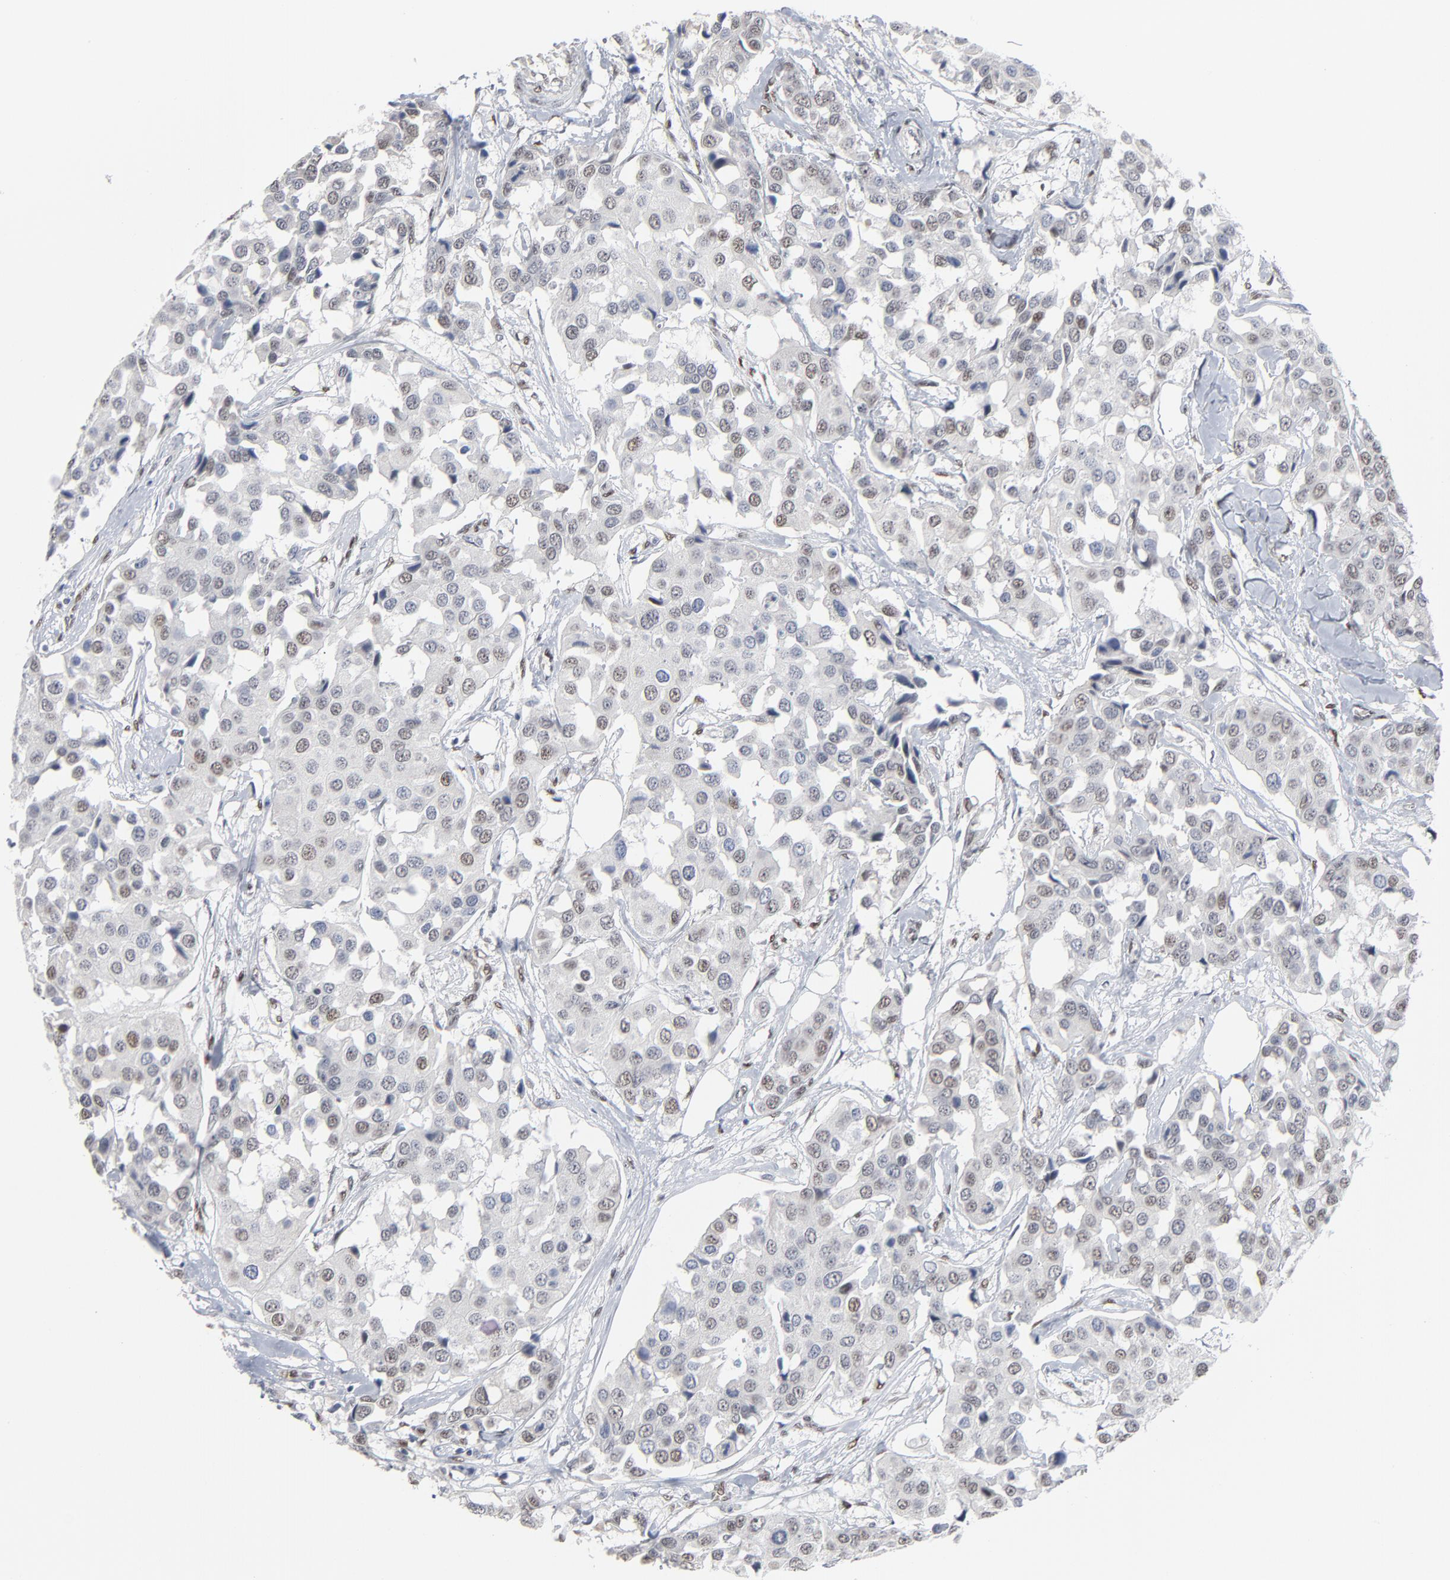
{"staining": {"intensity": "weak", "quantity": "<25%", "location": "nuclear"}, "tissue": "breast cancer", "cell_type": "Tumor cells", "image_type": "cancer", "snomed": [{"axis": "morphology", "description": "Duct carcinoma"}, {"axis": "topography", "description": "Breast"}], "caption": "This is a histopathology image of IHC staining of breast cancer, which shows no expression in tumor cells. Brightfield microscopy of immunohistochemistry (IHC) stained with DAB (brown) and hematoxylin (blue), captured at high magnification.", "gene": "ATF7", "patient": {"sex": "female", "age": 80}}